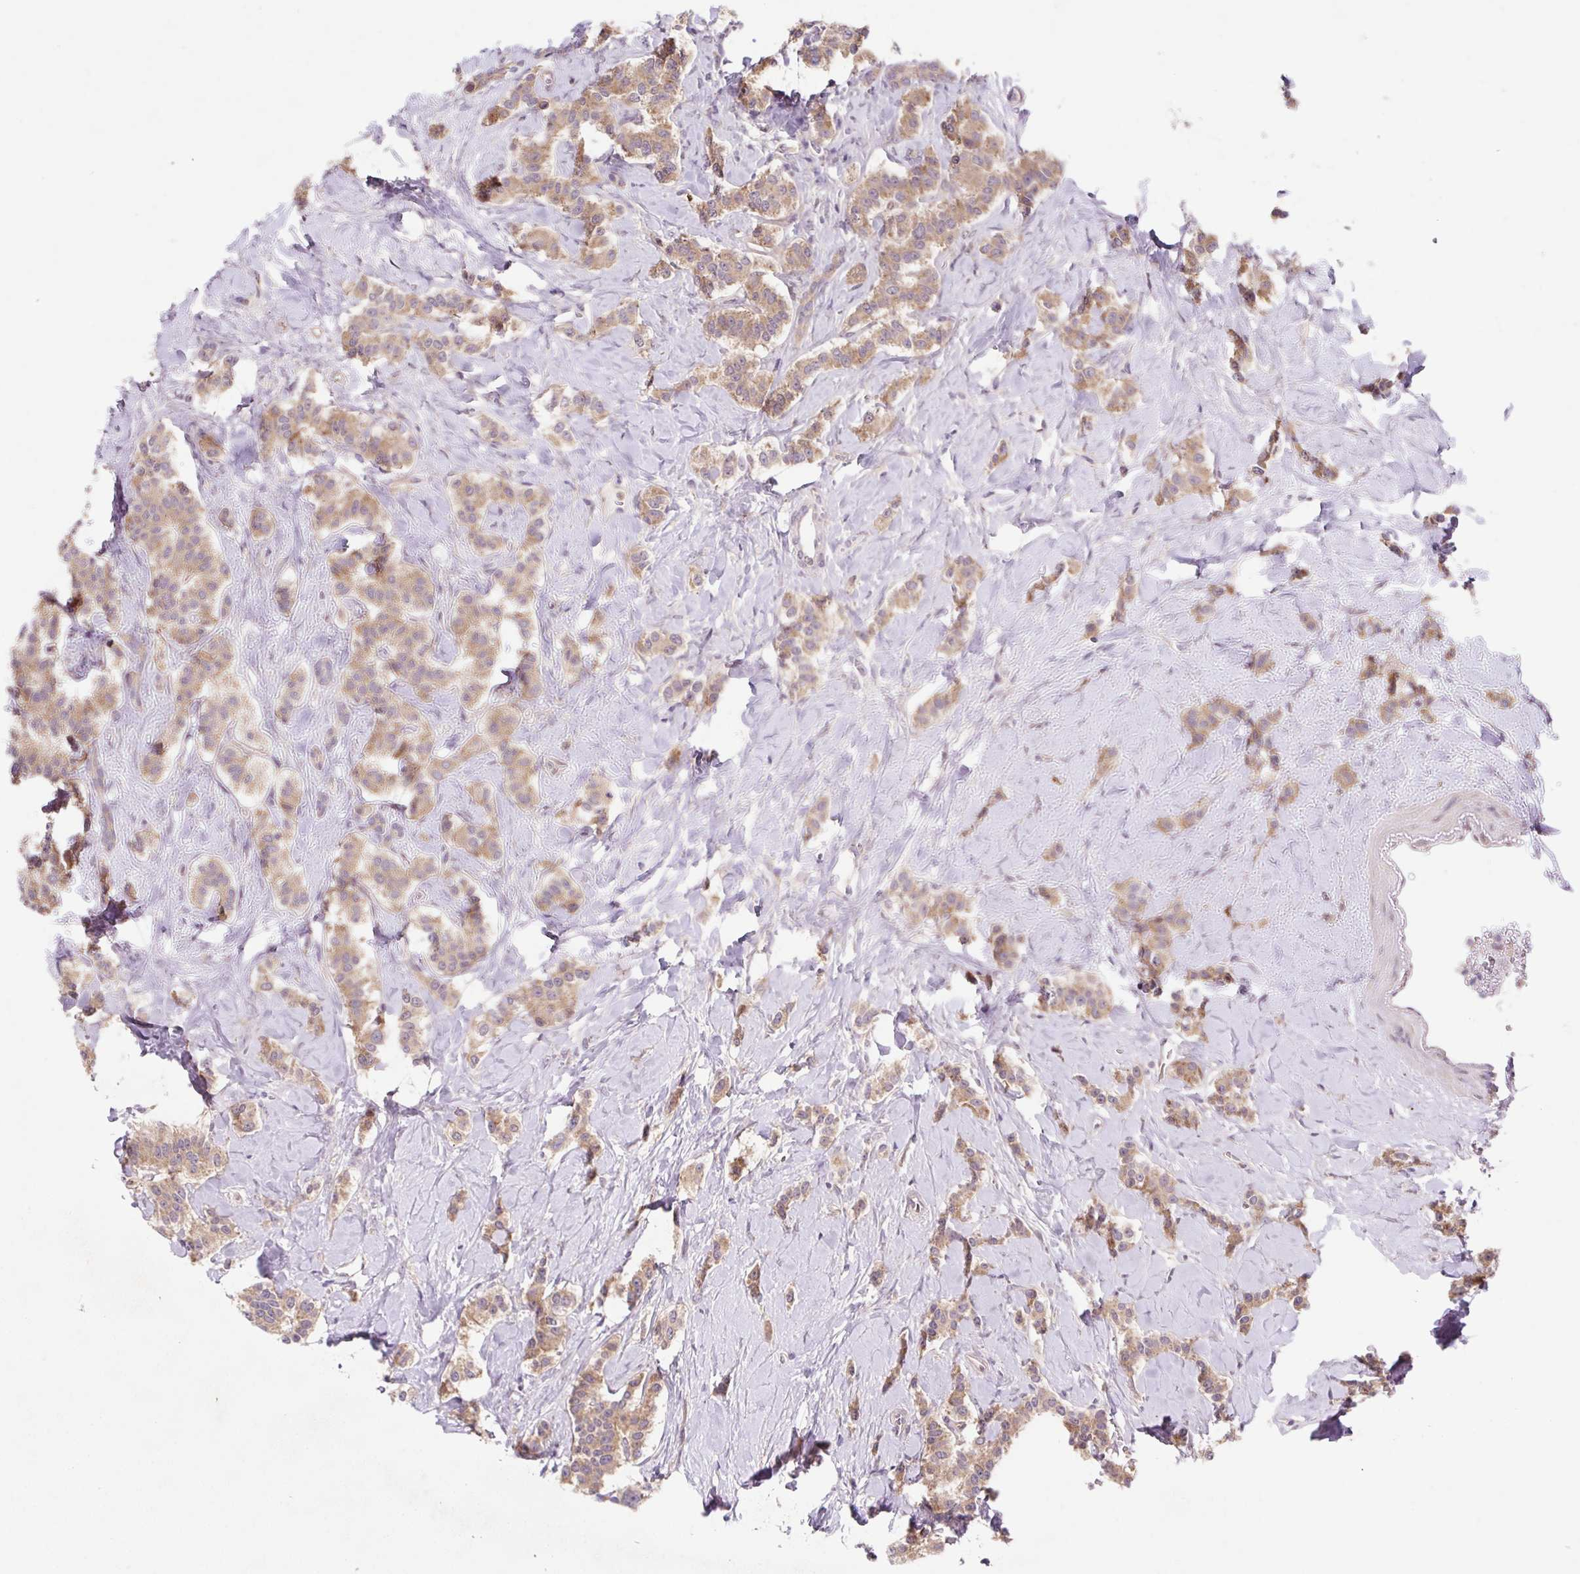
{"staining": {"intensity": "moderate", "quantity": ">75%", "location": "cytoplasmic/membranous"}, "tissue": "carcinoid", "cell_type": "Tumor cells", "image_type": "cancer", "snomed": [{"axis": "morphology", "description": "Normal tissue, NOS"}, {"axis": "morphology", "description": "Carcinoid, malignant, NOS"}, {"axis": "topography", "description": "Pancreas"}], "caption": "This micrograph displays immunohistochemistry staining of human carcinoid, with medium moderate cytoplasmic/membranous staining in approximately >75% of tumor cells.", "gene": "HFE", "patient": {"sex": "male", "age": 36}}